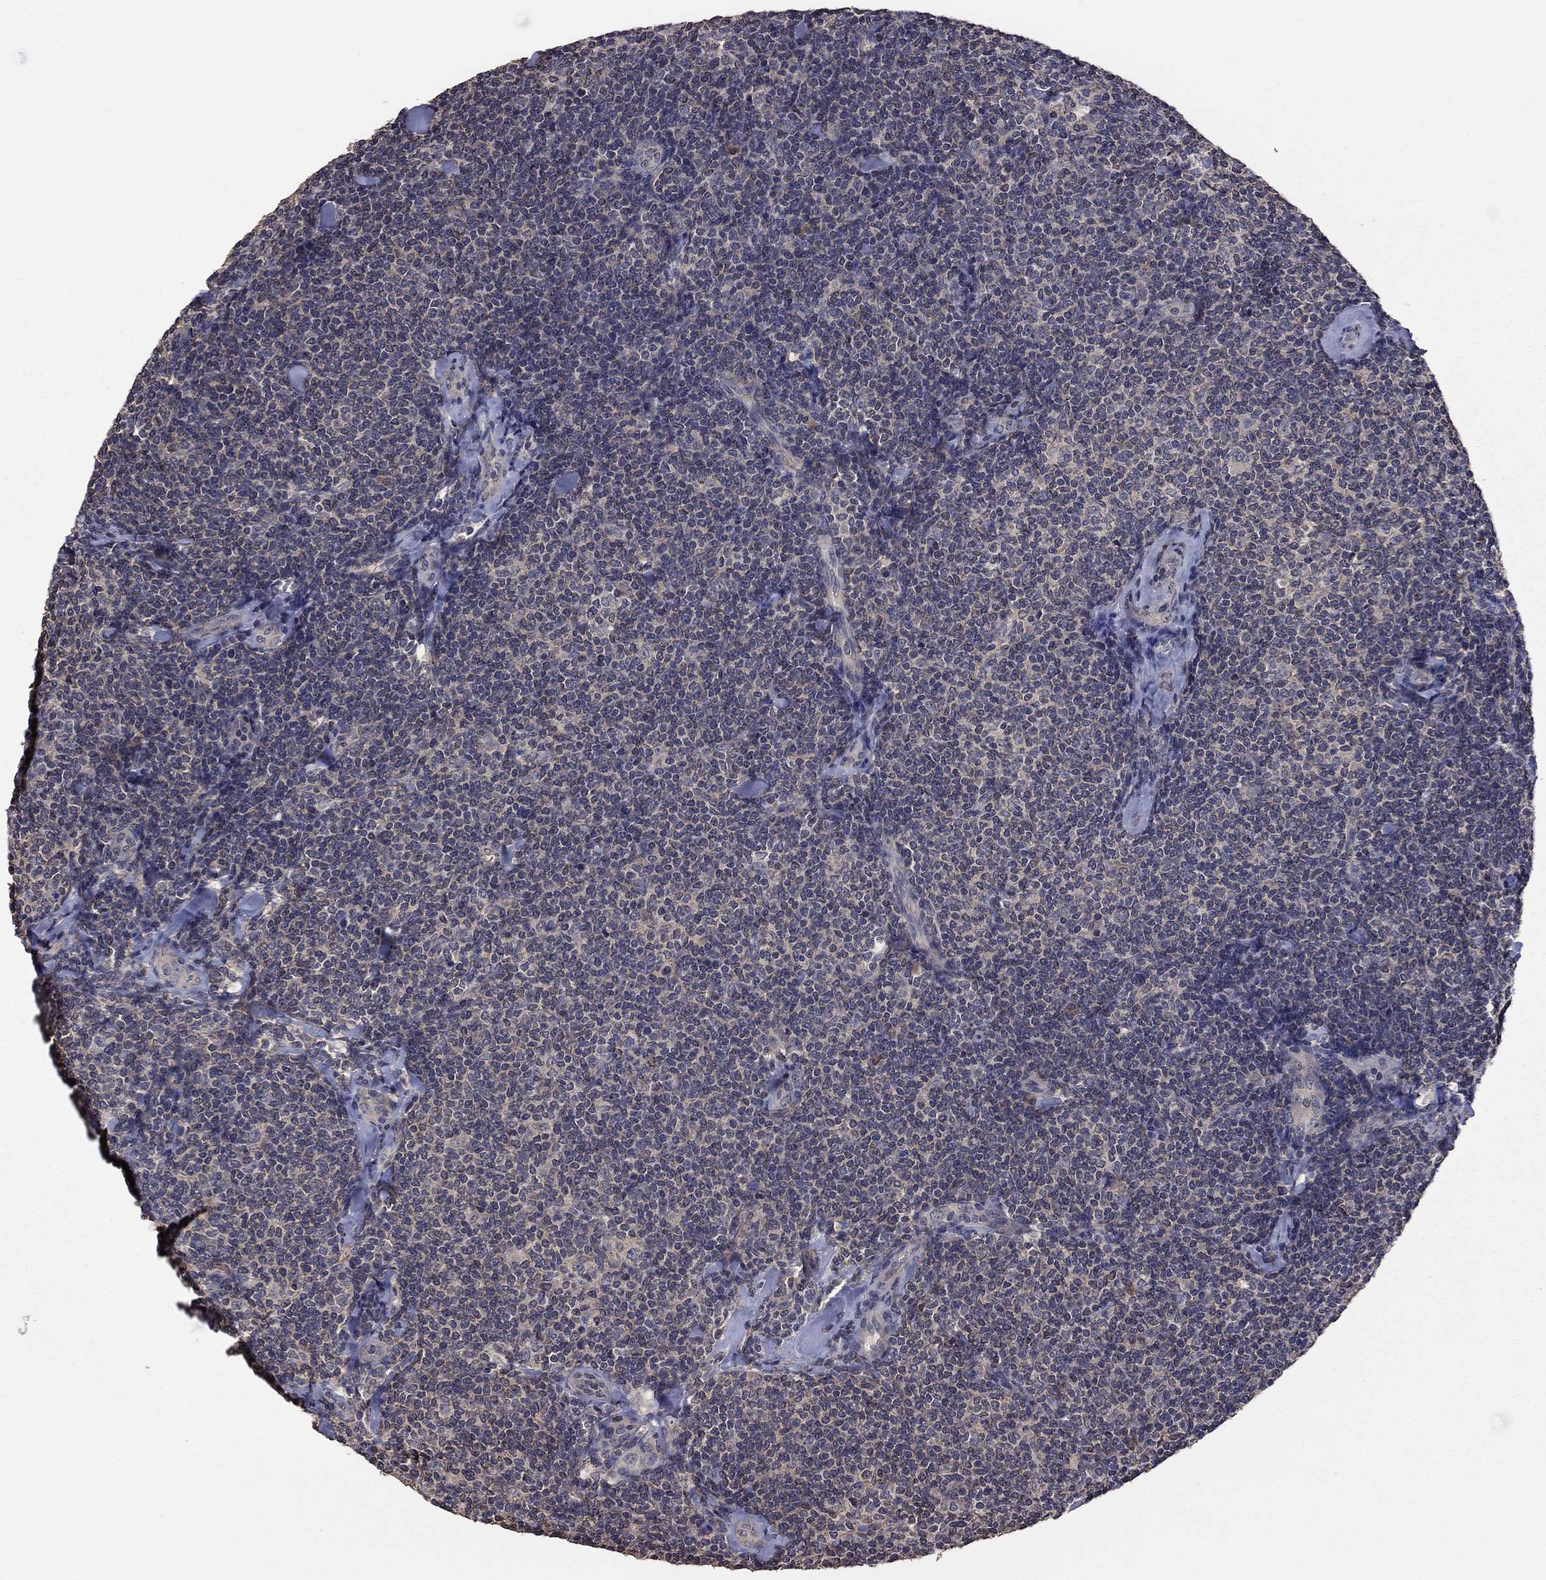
{"staining": {"intensity": "negative", "quantity": "none", "location": "none"}, "tissue": "lymphoma", "cell_type": "Tumor cells", "image_type": "cancer", "snomed": [{"axis": "morphology", "description": "Malignant lymphoma, non-Hodgkin's type, Low grade"}, {"axis": "topography", "description": "Lymph node"}], "caption": "This is an IHC photomicrograph of human malignant lymphoma, non-Hodgkin's type (low-grade). There is no positivity in tumor cells.", "gene": "TSNARE1", "patient": {"sex": "female", "age": 56}}